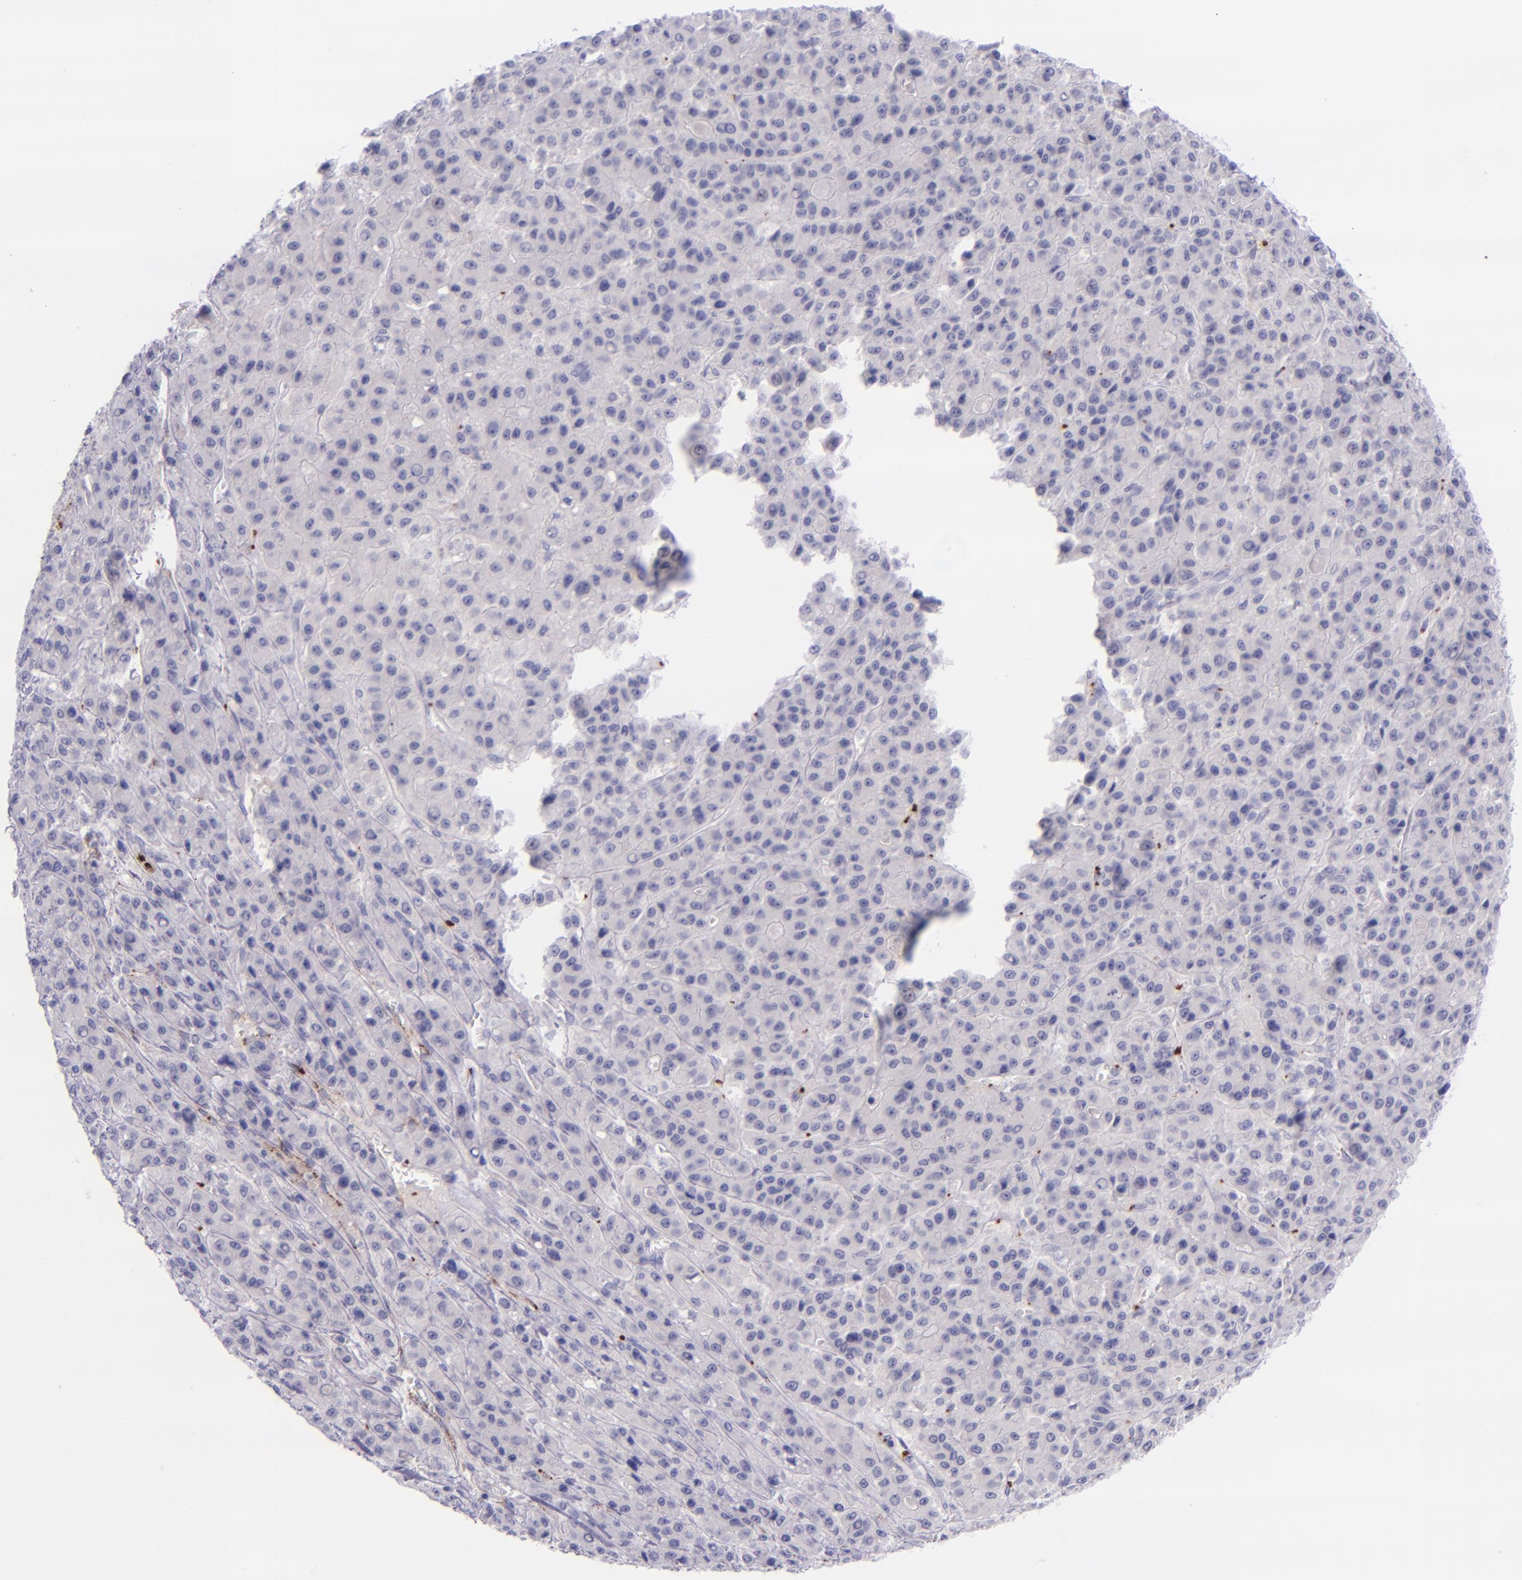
{"staining": {"intensity": "negative", "quantity": "none", "location": "none"}, "tissue": "liver cancer", "cell_type": "Tumor cells", "image_type": "cancer", "snomed": [{"axis": "morphology", "description": "Carcinoma, Hepatocellular, NOS"}, {"axis": "topography", "description": "Liver"}], "caption": "Immunohistochemistry histopathology image of liver cancer stained for a protein (brown), which exhibits no positivity in tumor cells.", "gene": "SELE", "patient": {"sex": "male", "age": 70}}